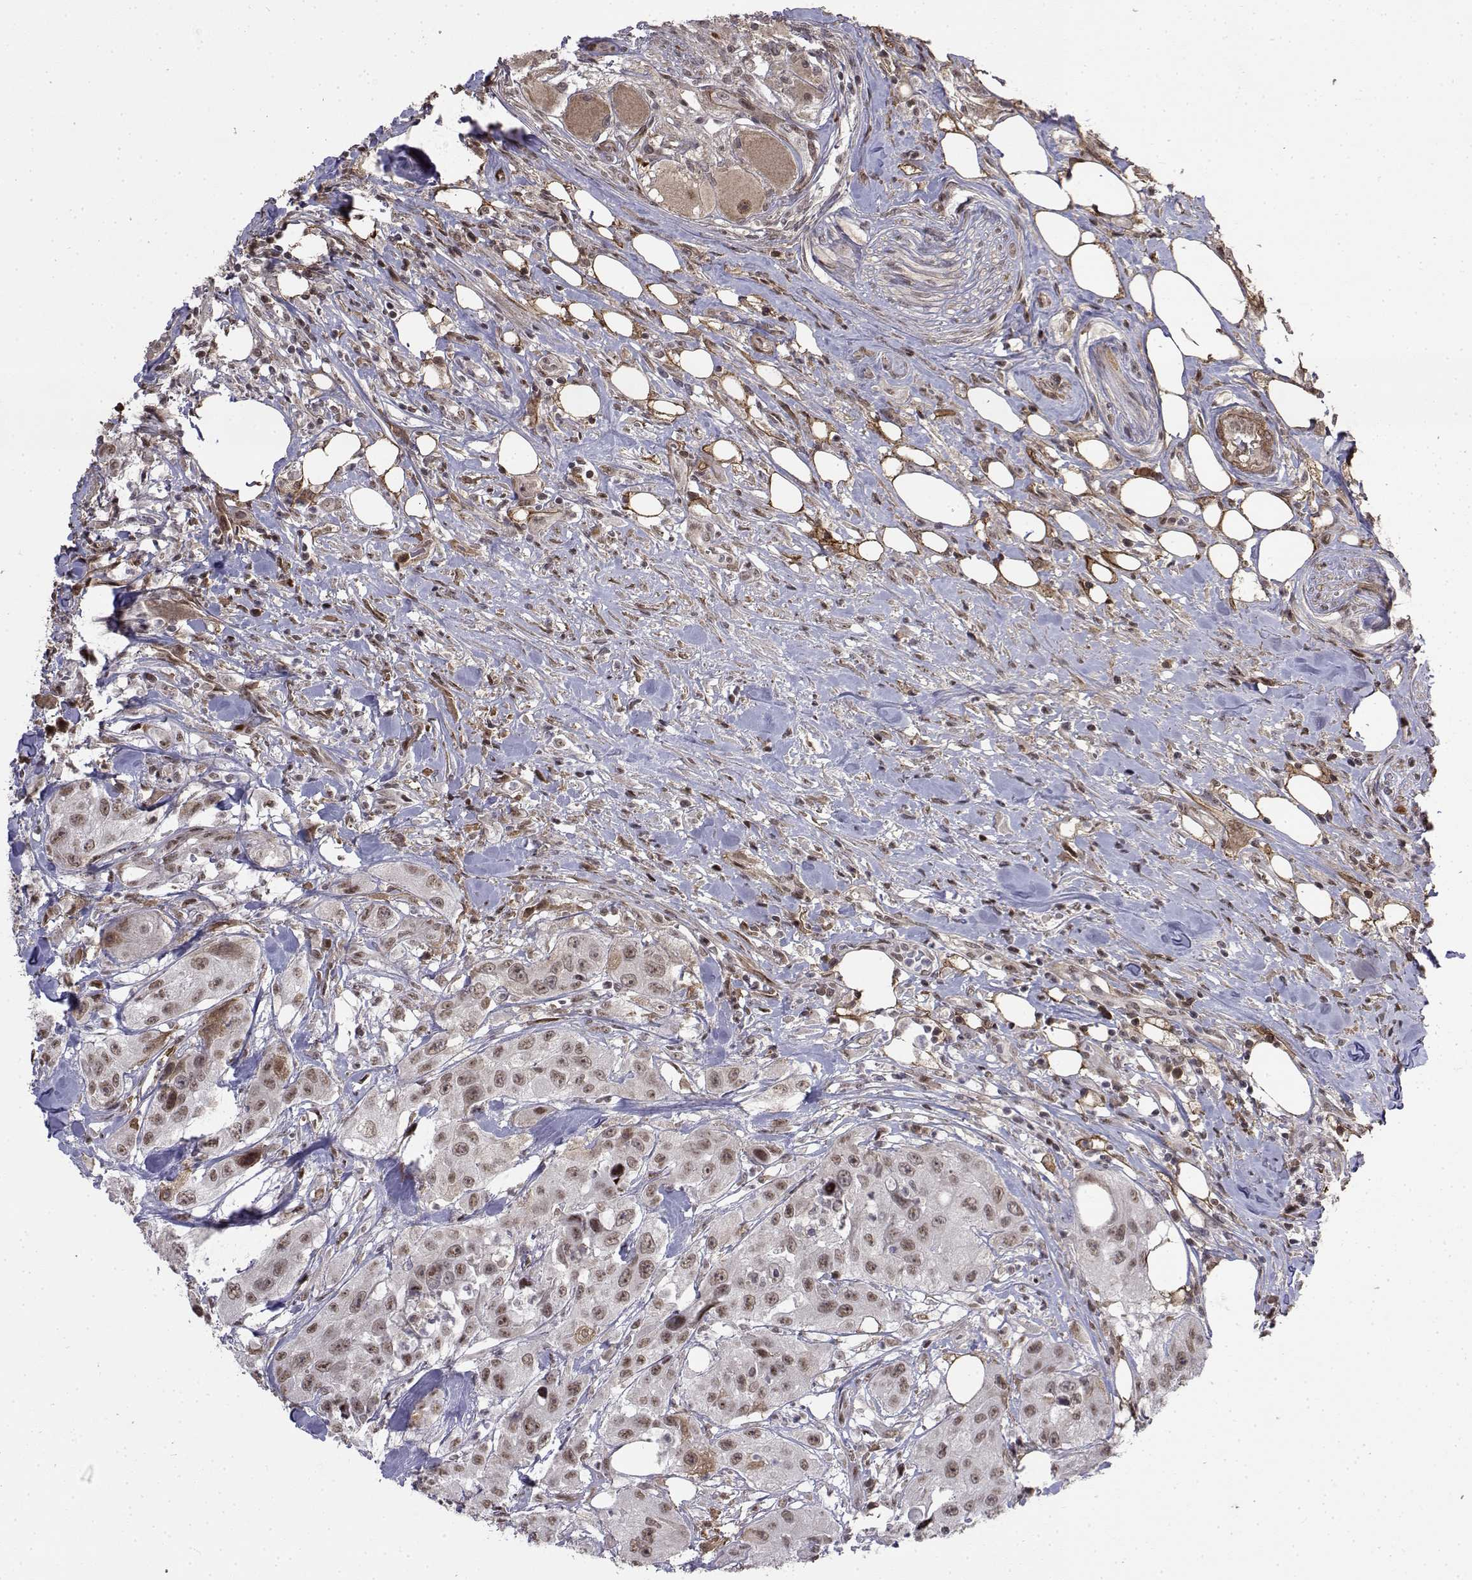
{"staining": {"intensity": "moderate", "quantity": ">75%", "location": "nuclear"}, "tissue": "urothelial cancer", "cell_type": "Tumor cells", "image_type": "cancer", "snomed": [{"axis": "morphology", "description": "Urothelial carcinoma, High grade"}, {"axis": "topography", "description": "Urinary bladder"}], "caption": "Urothelial carcinoma (high-grade) stained with DAB immunohistochemistry shows medium levels of moderate nuclear positivity in approximately >75% of tumor cells.", "gene": "ITGA7", "patient": {"sex": "male", "age": 79}}